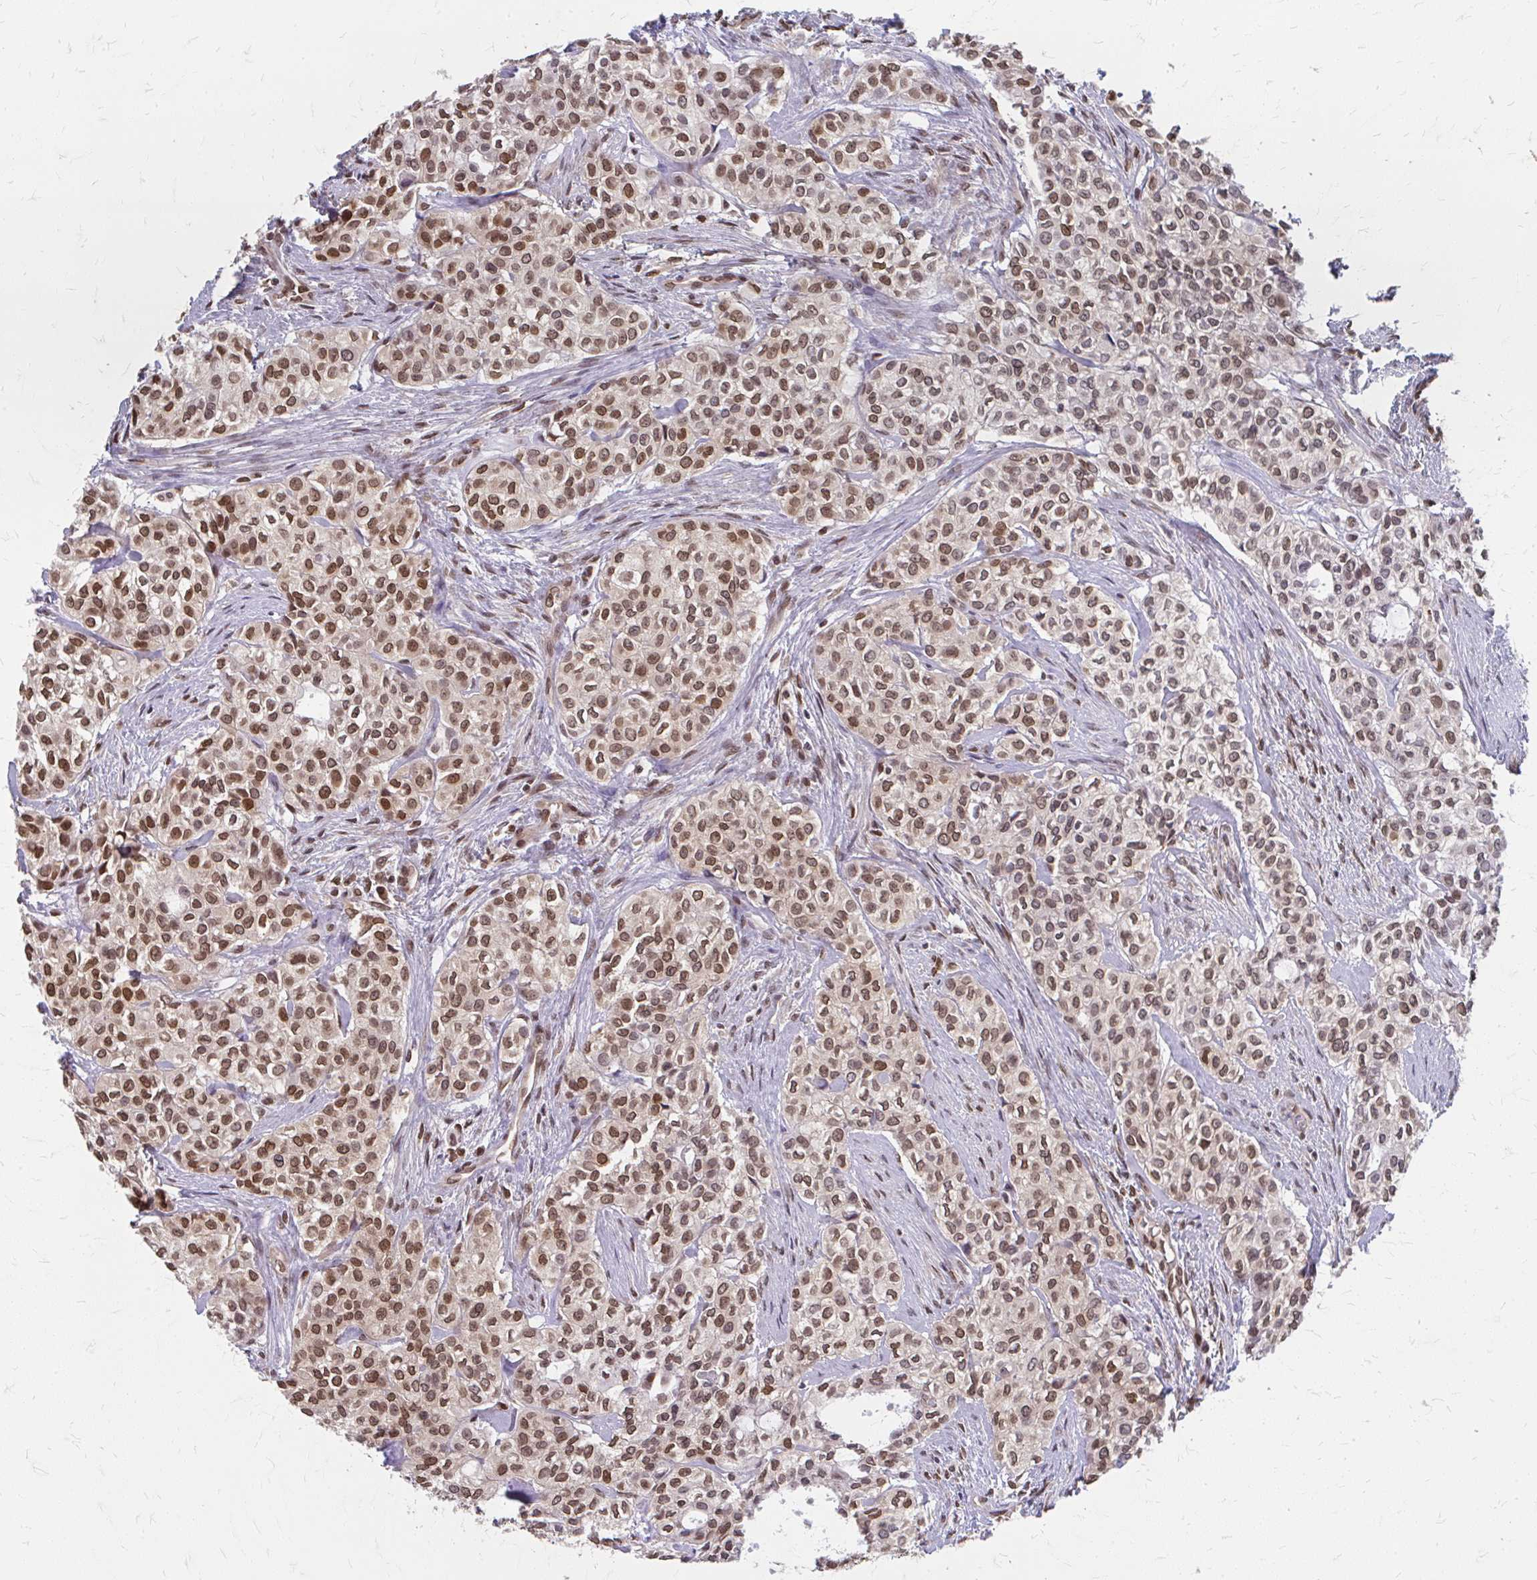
{"staining": {"intensity": "moderate", "quantity": ">75%", "location": "cytoplasmic/membranous,nuclear"}, "tissue": "head and neck cancer", "cell_type": "Tumor cells", "image_type": "cancer", "snomed": [{"axis": "morphology", "description": "Adenocarcinoma, NOS"}, {"axis": "topography", "description": "Head-Neck"}], "caption": "Protein staining of head and neck cancer (adenocarcinoma) tissue demonstrates moderate cytoplasmic/membranous and nuclear expression in approximately >75% of tumor cells. The staining is performed using DAB brown chromogen to label protein expression. The nuclei are counter-stained blue using hematoxylin.", "gene": "XPO1", "patient": {"sex": "male", "age": 81}}